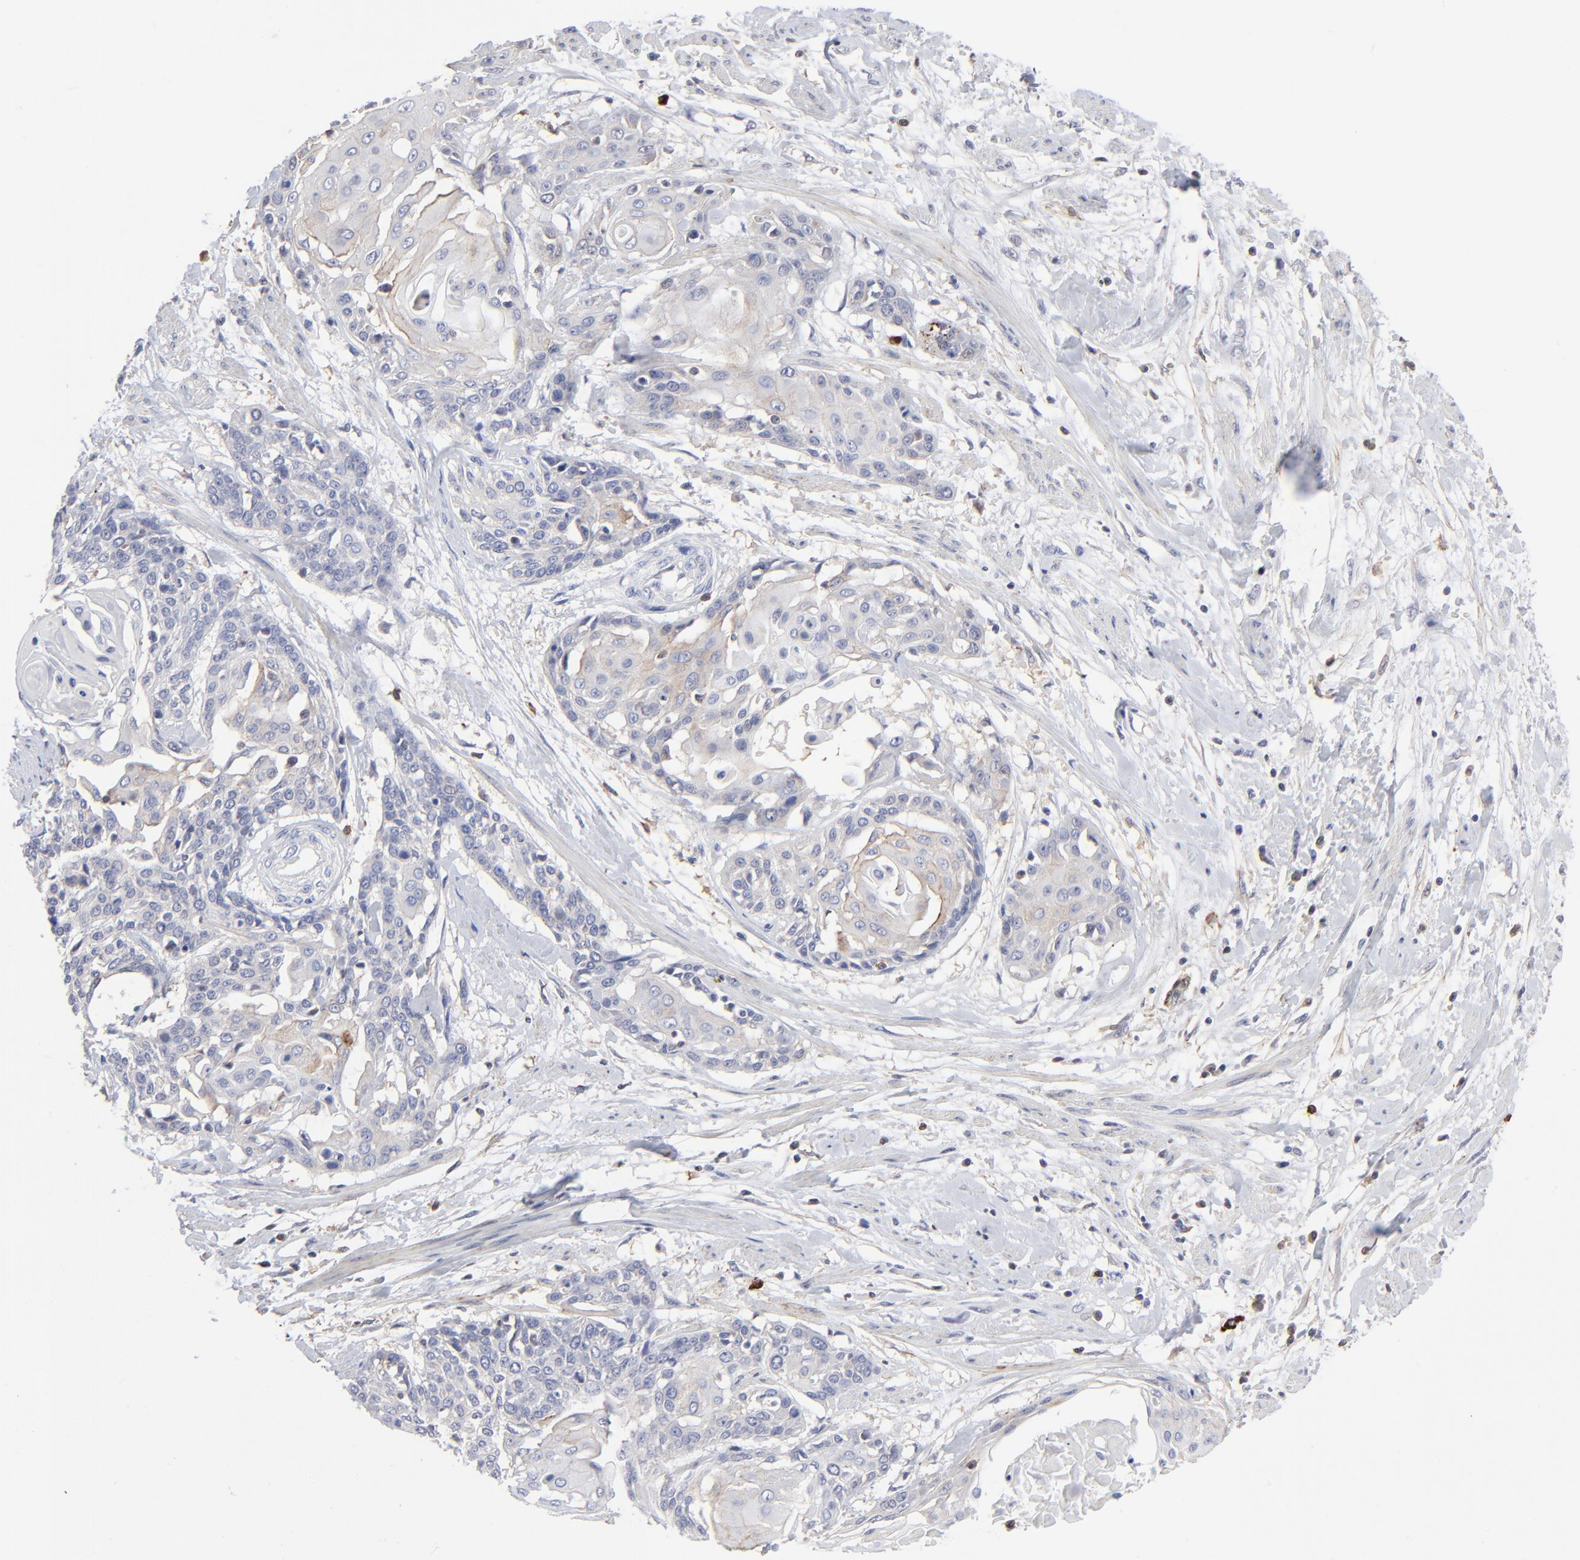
{"staining": {"intensity": "negative", "quantity": "none", "location": "none"}, "tissue": "cervical cancer", "cell_type": "Tumor cells", "image_type": "cancer", "snomed": [{"axis": "morphology", "description": "Squamous cell carcinoma, NOS"}, {"axis": "topography", "description": "Cervix"}], "caption": "Immunohistochemical staining of squamous cell carcinoma (cervical) reveals no significant expression in tumor cells. (DAB (3,3'-diaminobenzidine) immunohistochemistry visualized using brightfield microscopy, high magnification).", "gene": "TBXT", "patient": {"sex": "female", "age": 57}}